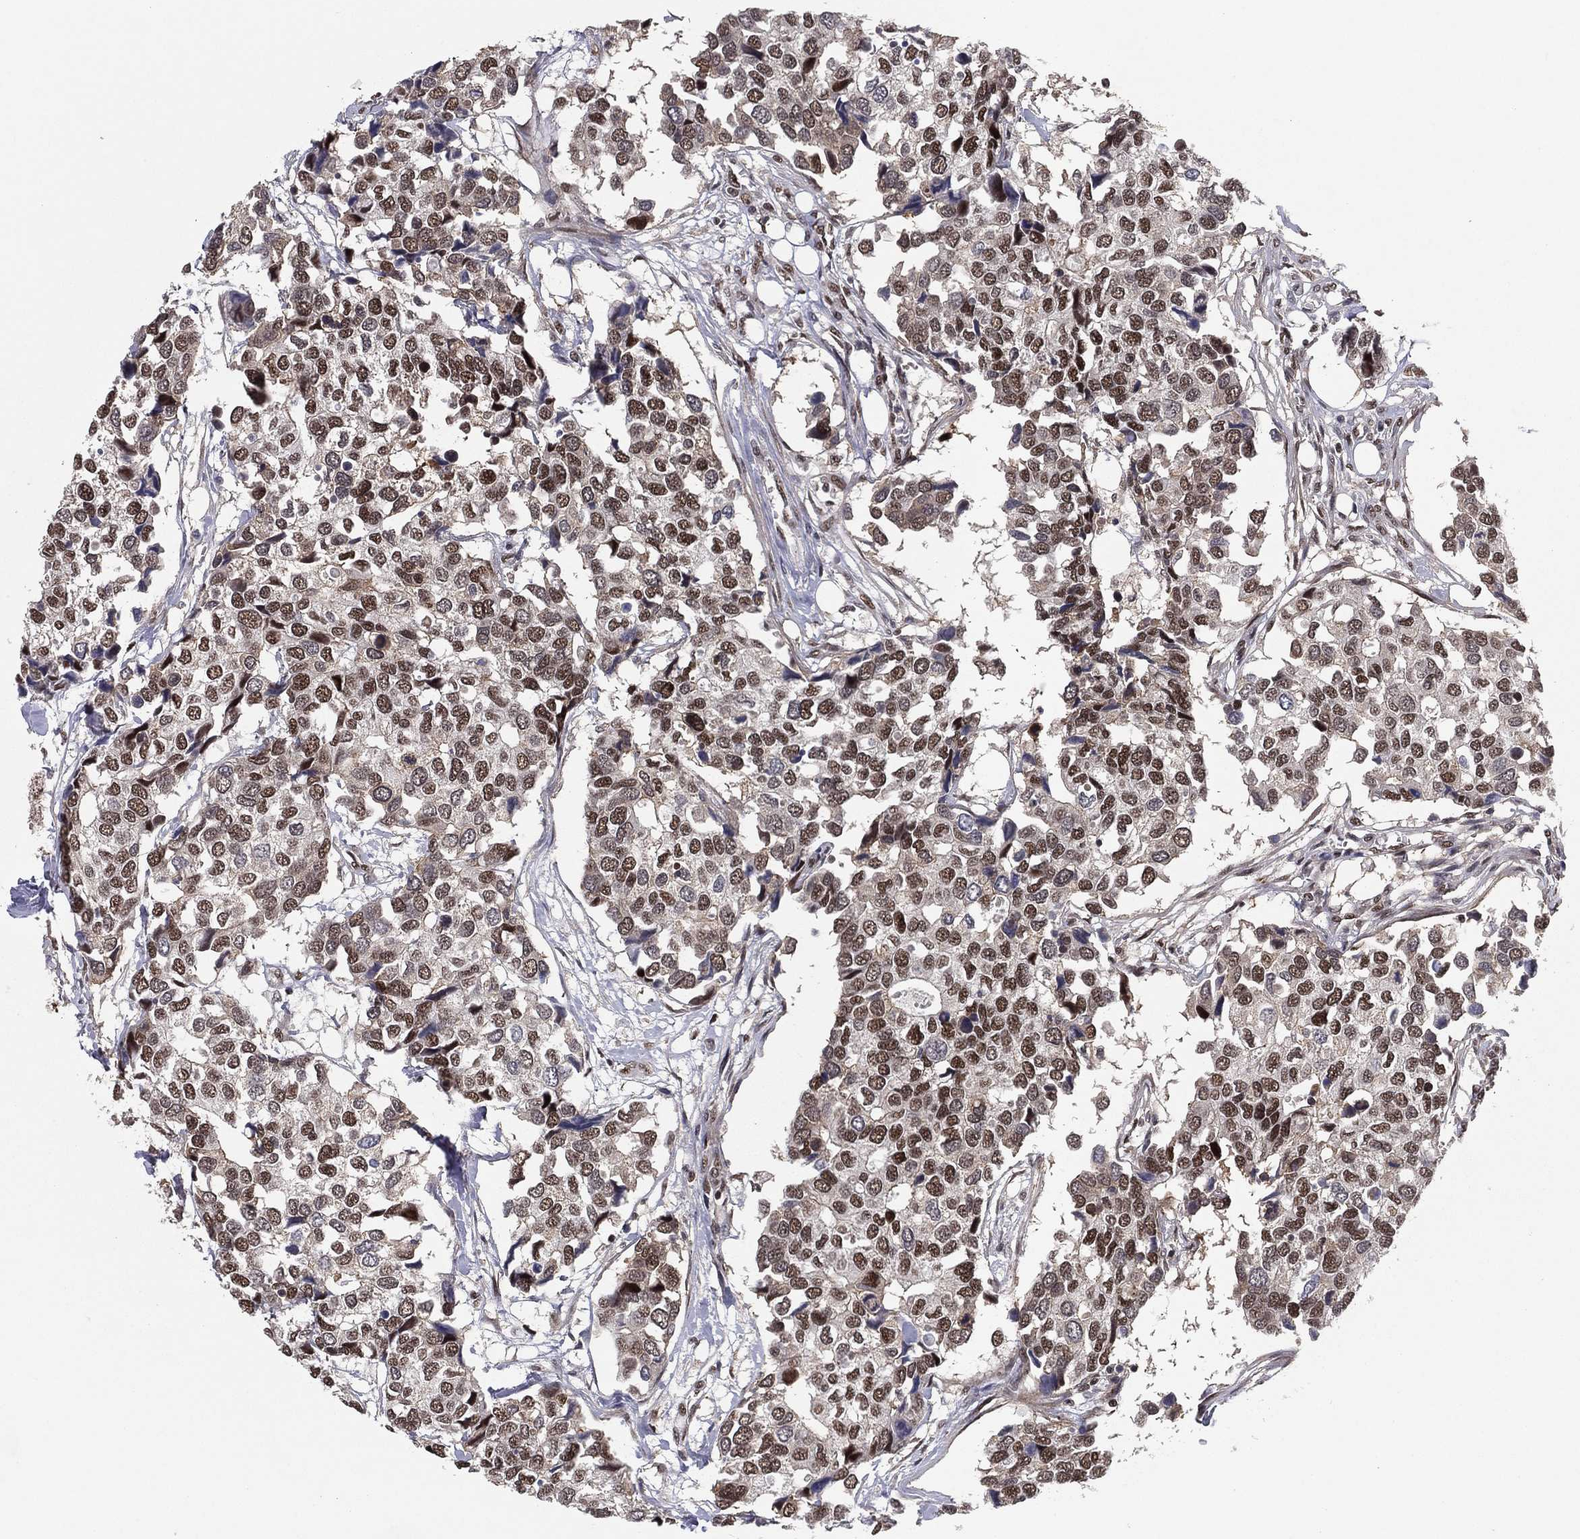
{"staining": {"intensity": "strong", "quantity": "25%-75%", "location": "nuclear"}, "tissue": "breast cancer", "cell_type": "Tumor cells", "image_type": "cancer", "snomed": [{"axis": "morphology", "description": "Duct carcinoma"}, {"axis": "topography", "description": "Breast"}], "caption": "Brown immunohistochemical staining in breast infiltrating ductal carcinoma demonstrates strong nuclear expression in about 25%-75% of tumor cells.", "gene": "GPALPP1", "patient": {"sex": "female", "age": 83}}